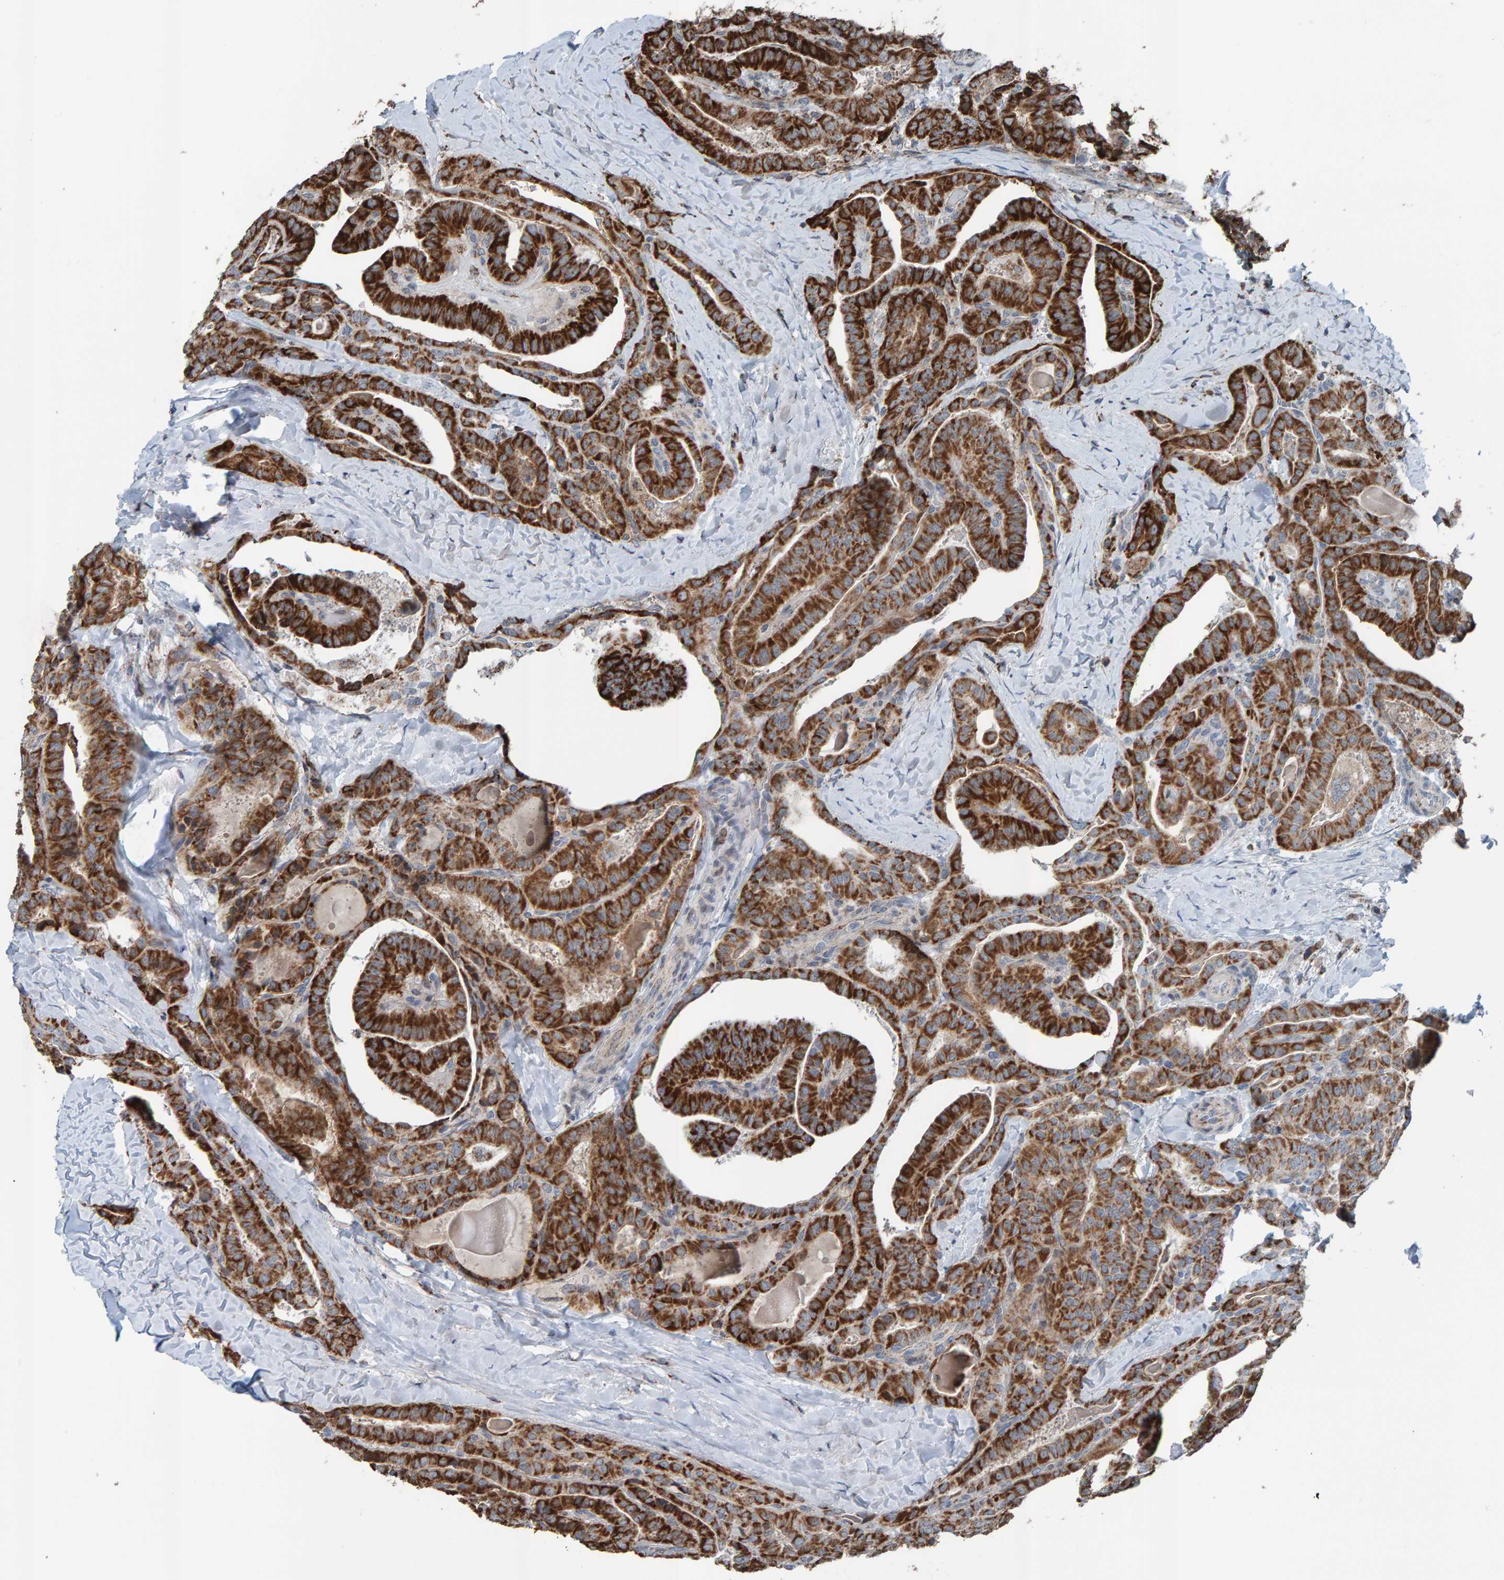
{"staining": {"intensity": "strong", "quantity": ">75%", "location": "cytoplasmic/membranous"}, "tissue": "thyroid cancer", "cell_type": "Tumor cells", "image_type": "cancer", "snomed": [{"axis": "morphology", "description": "Papillary adenocarcinoma, NOS"}, {"axis": "topography", "description": "Thyroid gland"}], "caption": "The immunohistochemical stain highlights strong cytoplasmic/membranous staining in tumor cells of papillary adenocarcinoma (thyroid) tissue.", "gene": "ZNF48", "patient": {"sex": "male", "age": 77}}